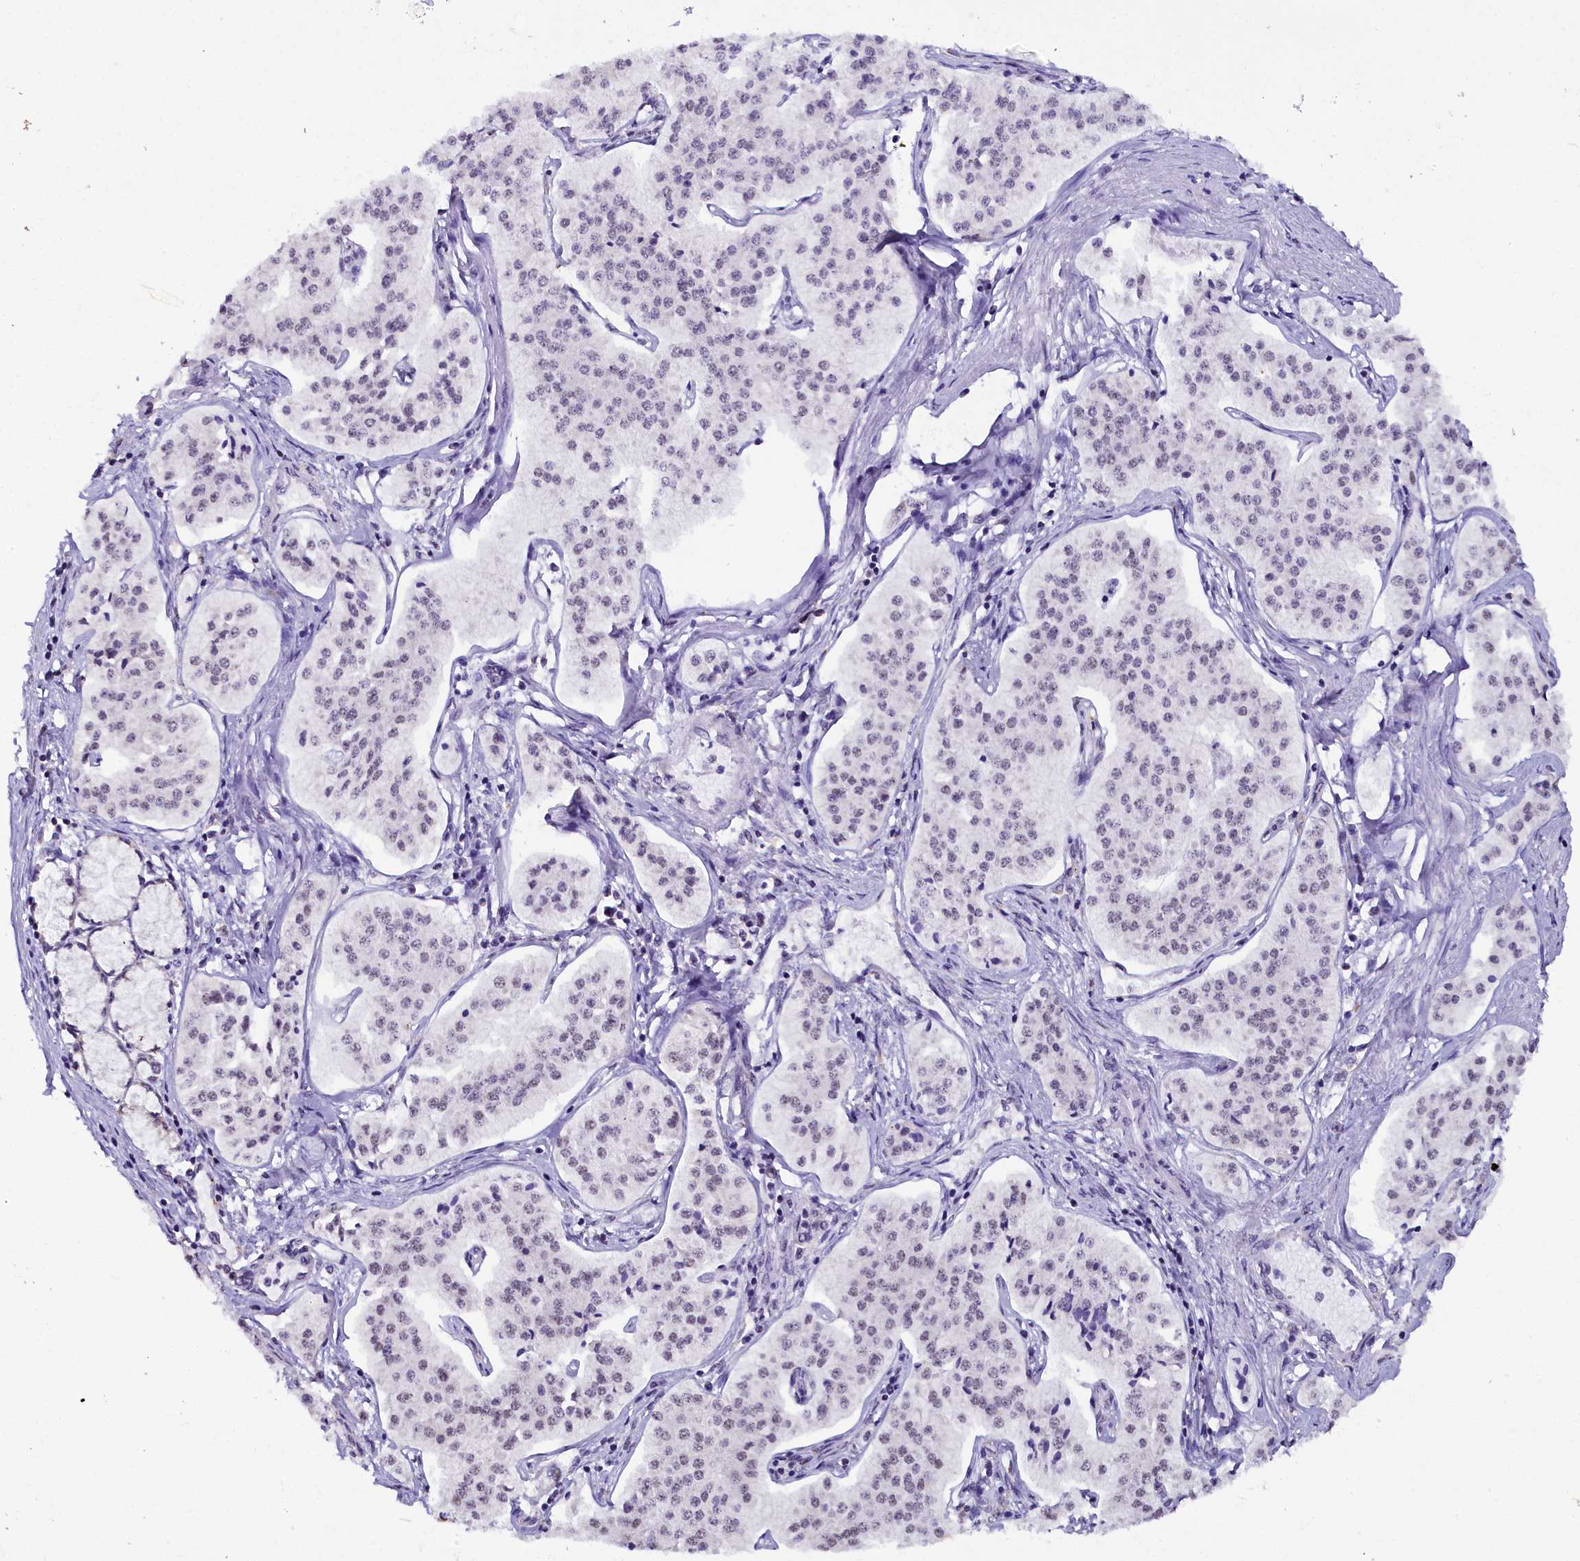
{"staining": {"intensity": "negative", "quantity": "none", "location": "none"}, "tissue": "pancreatic cancer", "cell_type": "Tumor cells", "image_type": "cancer", "snomed": [{"axis": "morphology", "description": "Adenocarcinoma, NOS"}, {"axis": "topography", "description": "Pancreas"}], "caption": "High magnification brightfield microscopy of pancreatic adenocarcinoma stained with DAB (3,3'-diaminobenzidine) (brown) and counterstained with hematoxylin (blue): tumor cells show no significant expression.", "gene": "NCBP1", "patient": {"sex": "female", "age": 50}}